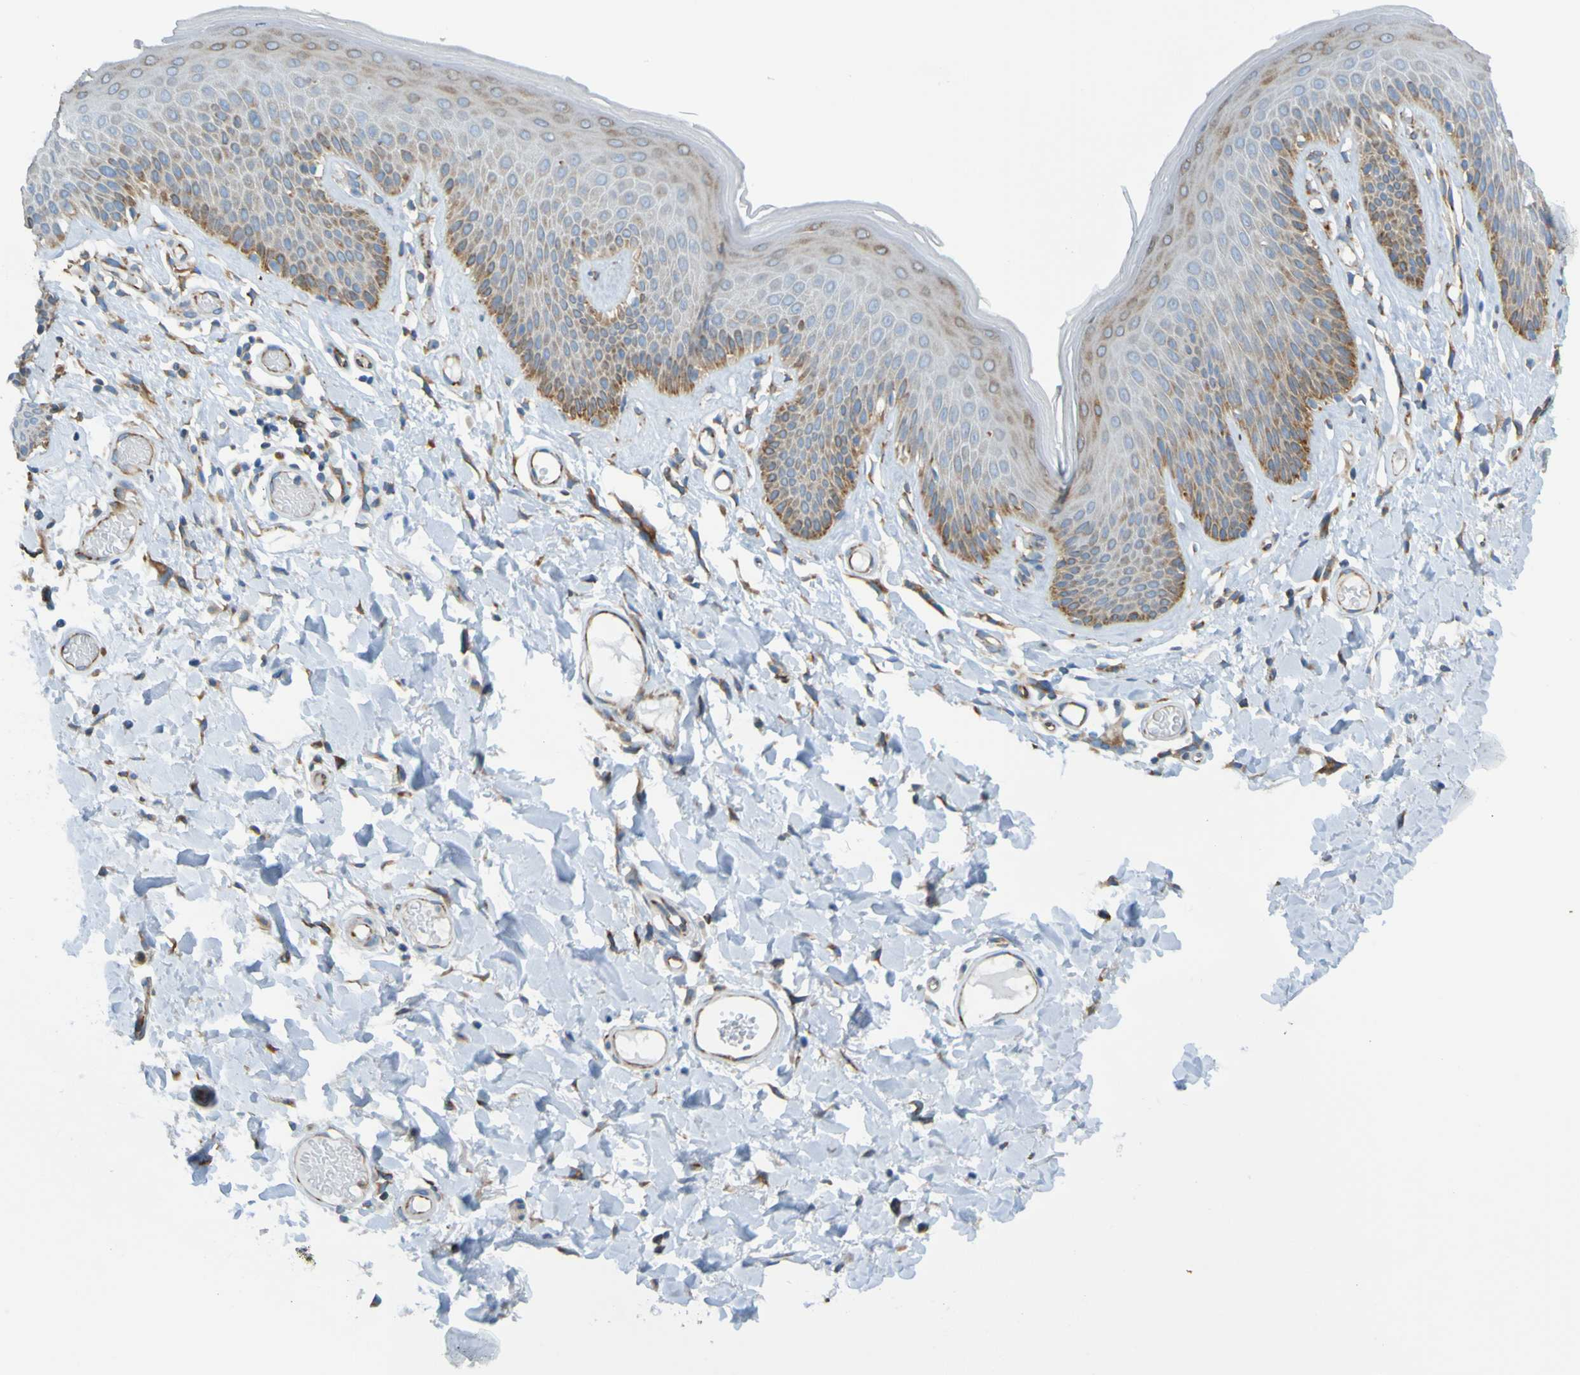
{"staining": {"intensity": "weak", "quantity": "25%-75%", "location": "cytoplasmic/membranous"}, "tissue": "skin", "cell_type": "Epidermal cells", "image_type": "normal", "snomed": [{"axis": "morphology", "description": "Normal tissue, NOS"}, {"axis": "topography", "description": "Vulva"}], "caption": "This image exhibits immunohistochemistry staining of unremarkable skin, with low weak cytoplasmic/membranous staining in about 25%-75% of epidermal cells.", "gene": "SSR1", "patient": {"sex": "female", "age": 73}}